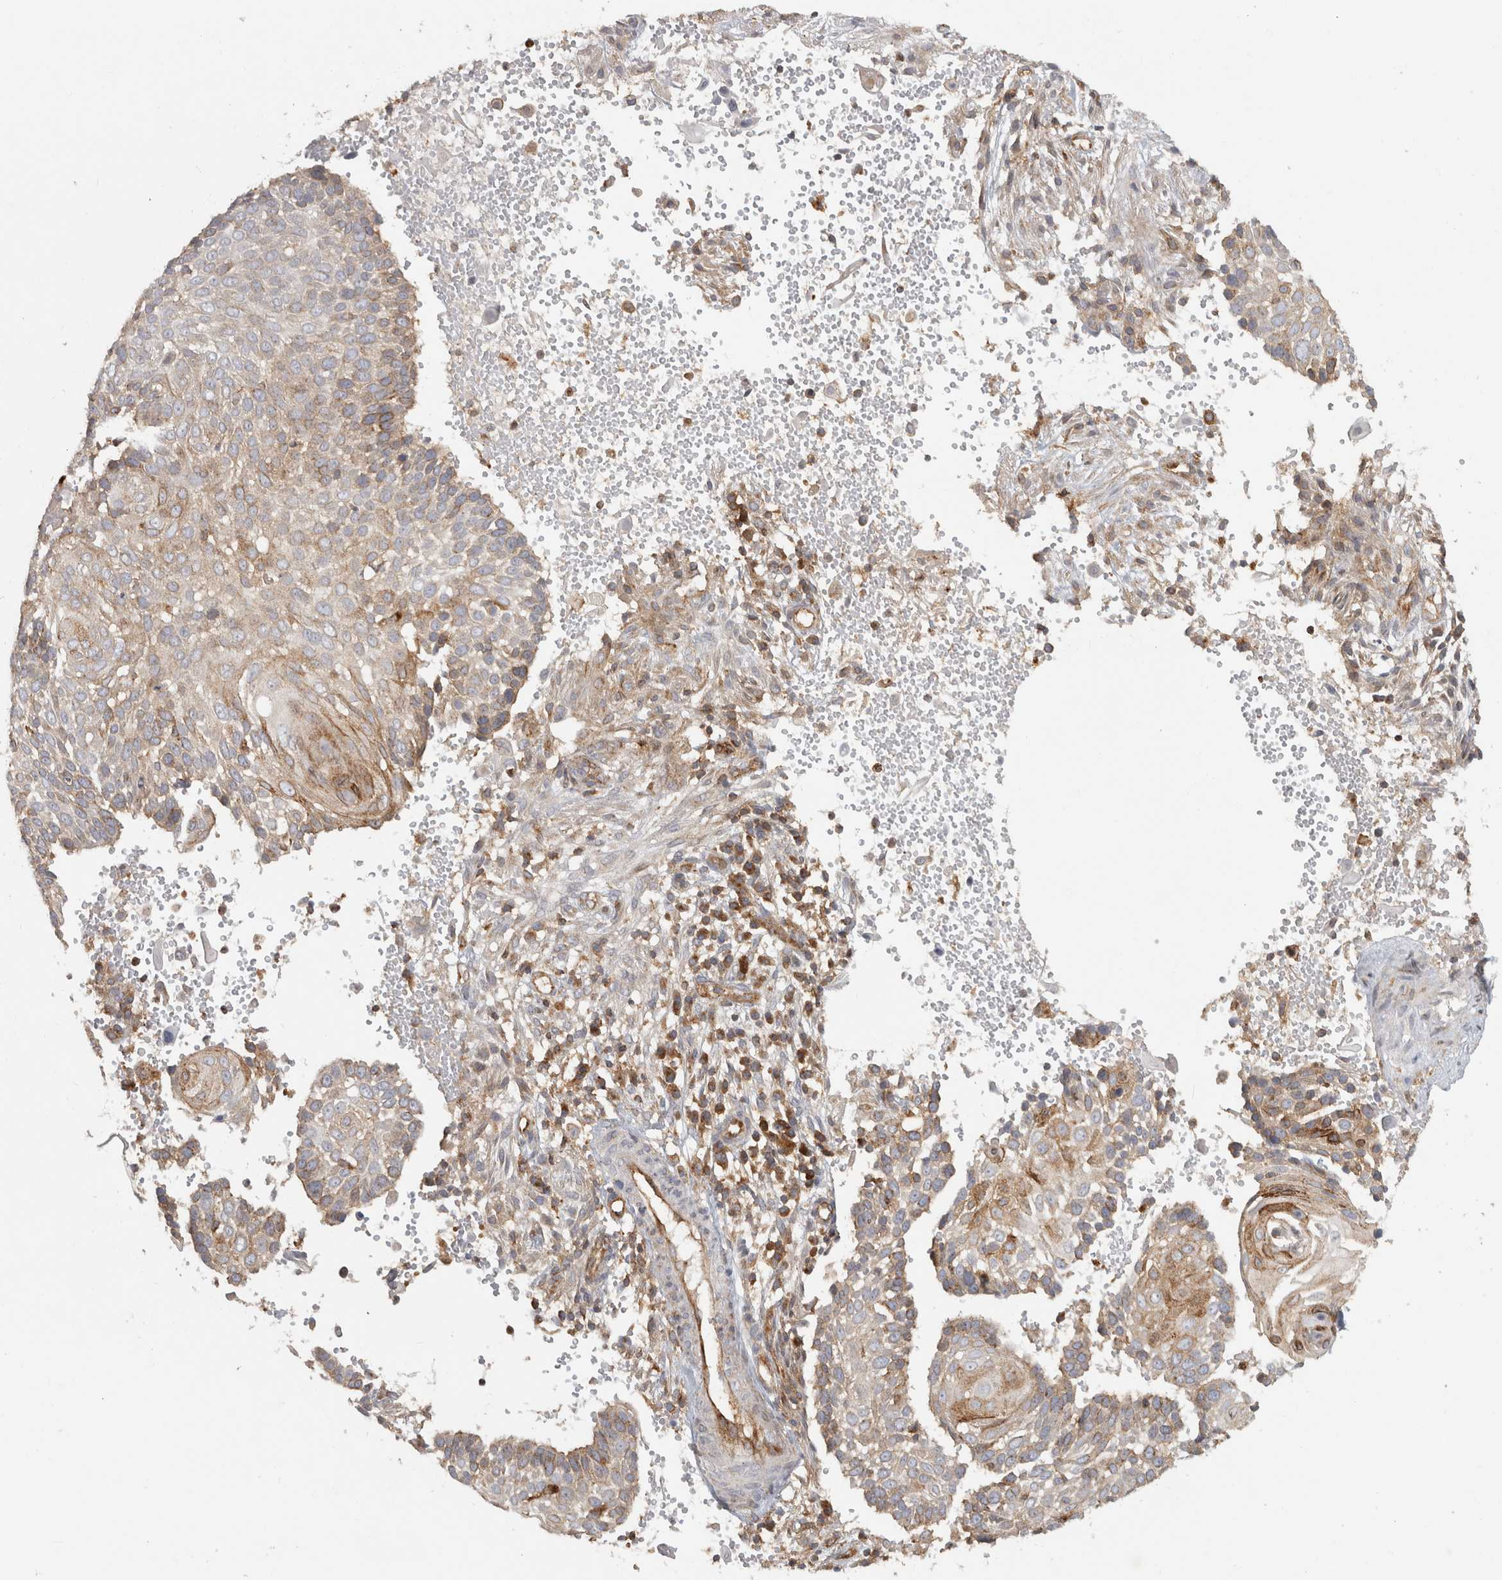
{"staining": {"intensity": "weak", "quantity": "25%-75%", "location": "cytoplasmic/membranous"}, "tissue": "cervical cancer", "cell_type": "Tumor cells", "image_type": "cancer", "snomed": [{"axis": "morphology", "description": "Squamous cell carcinoma, NOS"}, {"axis": "topography", "description": "Cervix"}], "caption": "Protein staining of cervical cancer tissue exhibits weak cytoplasmic/membranous expression in approximately 25%-75% of tumor cells.", "gene": "HLA-E", "patient": {"sex": "female", "age": 74}}